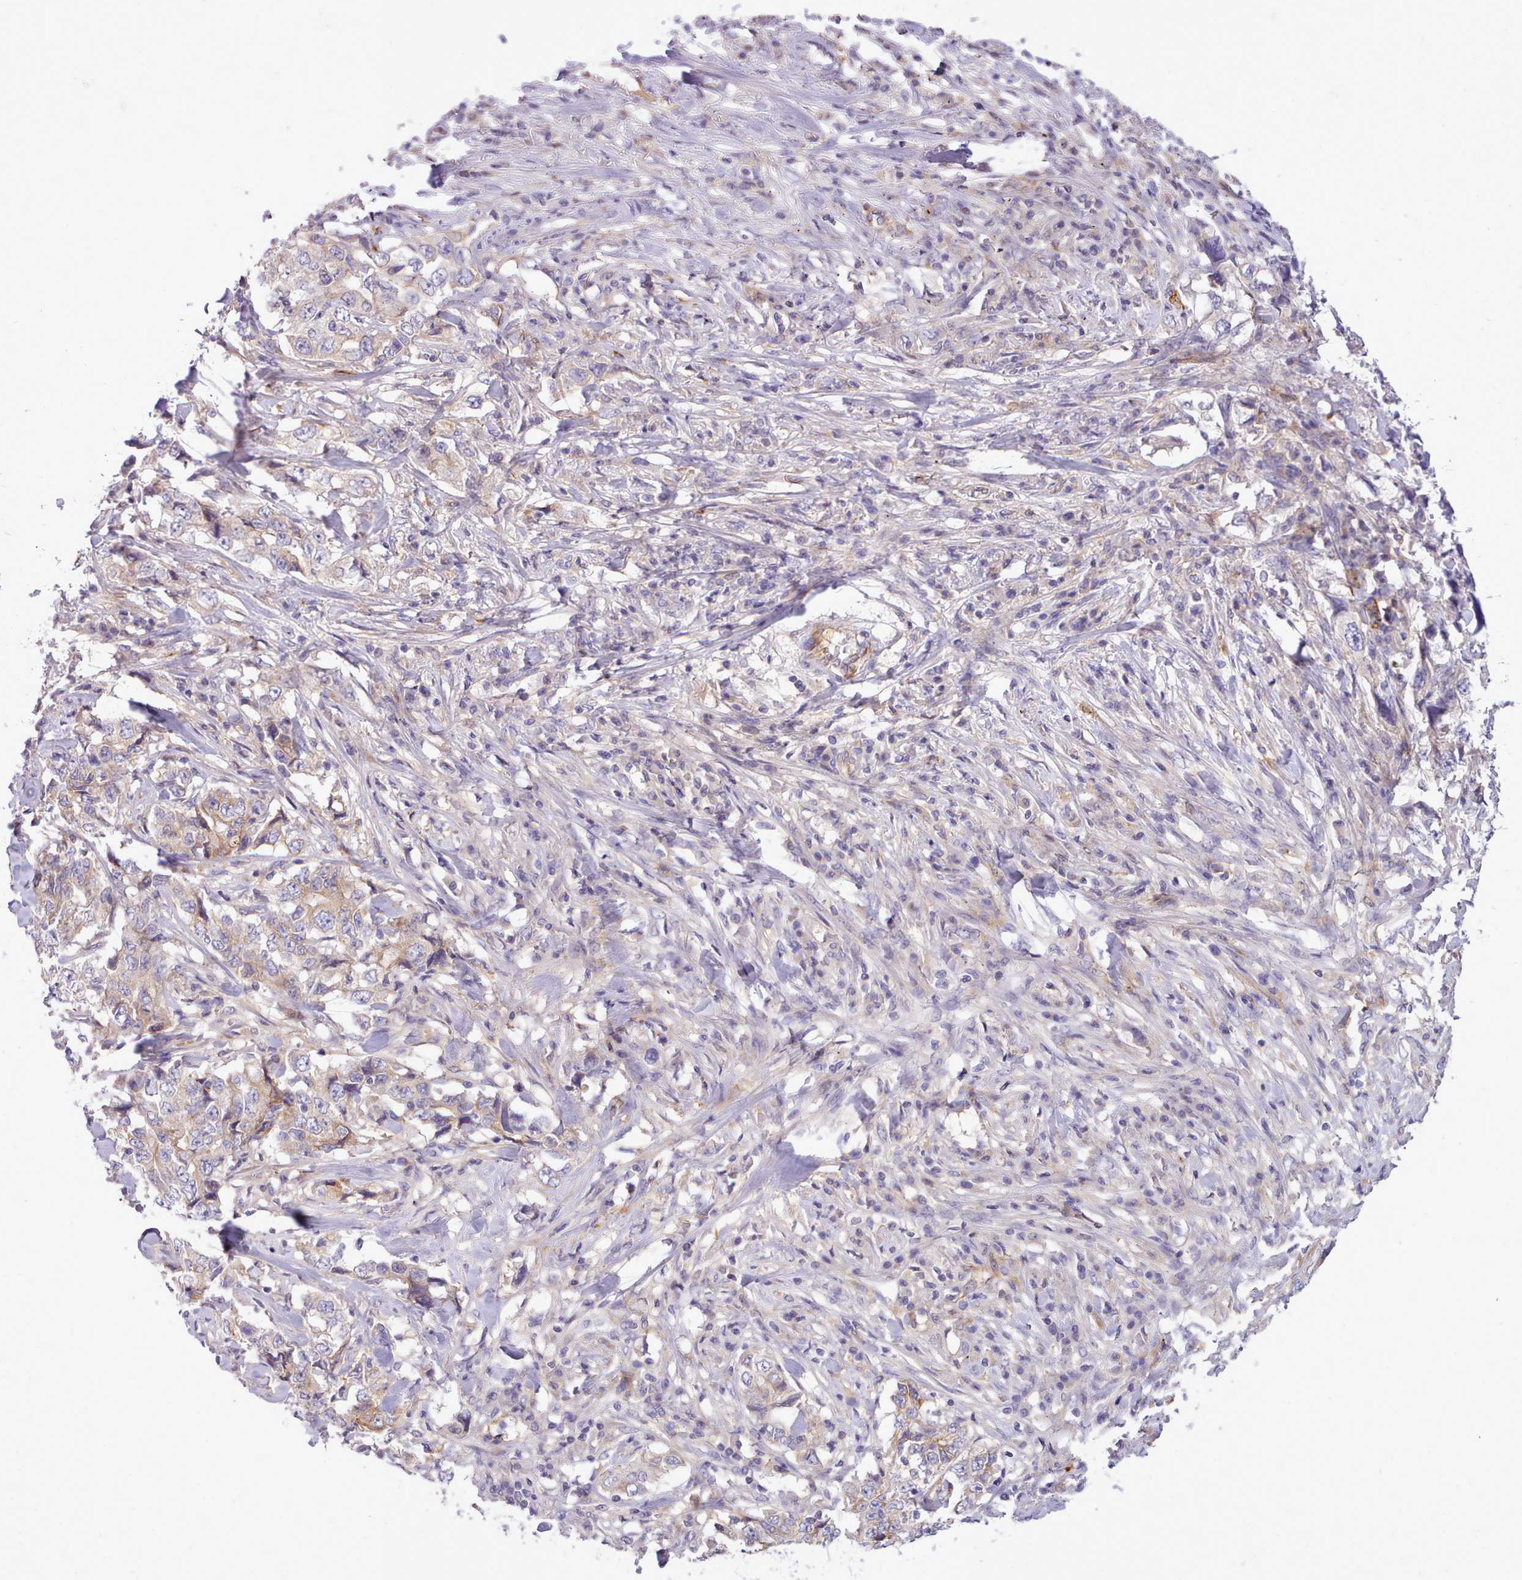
{"staining": {"intensity": "weak", "quantity": "<25%", "location": "cytoplasmic/membranous"}, "tissue": "lung cancer", "cell_type": "Tumor cells", "image_type": "cancer", "snomed": [{"axis": "morphology", "description": "Adenocarcinoma, NOS"}, {"axis": "topography", "description": "Lung"}], "caption": "This is an immunohistochemistry micrograph of adenocarcinoma (lung). There is no expression in tumor cells.", "gene": "CYP2A13", "patient": {"sex": "female", "age": 51}}